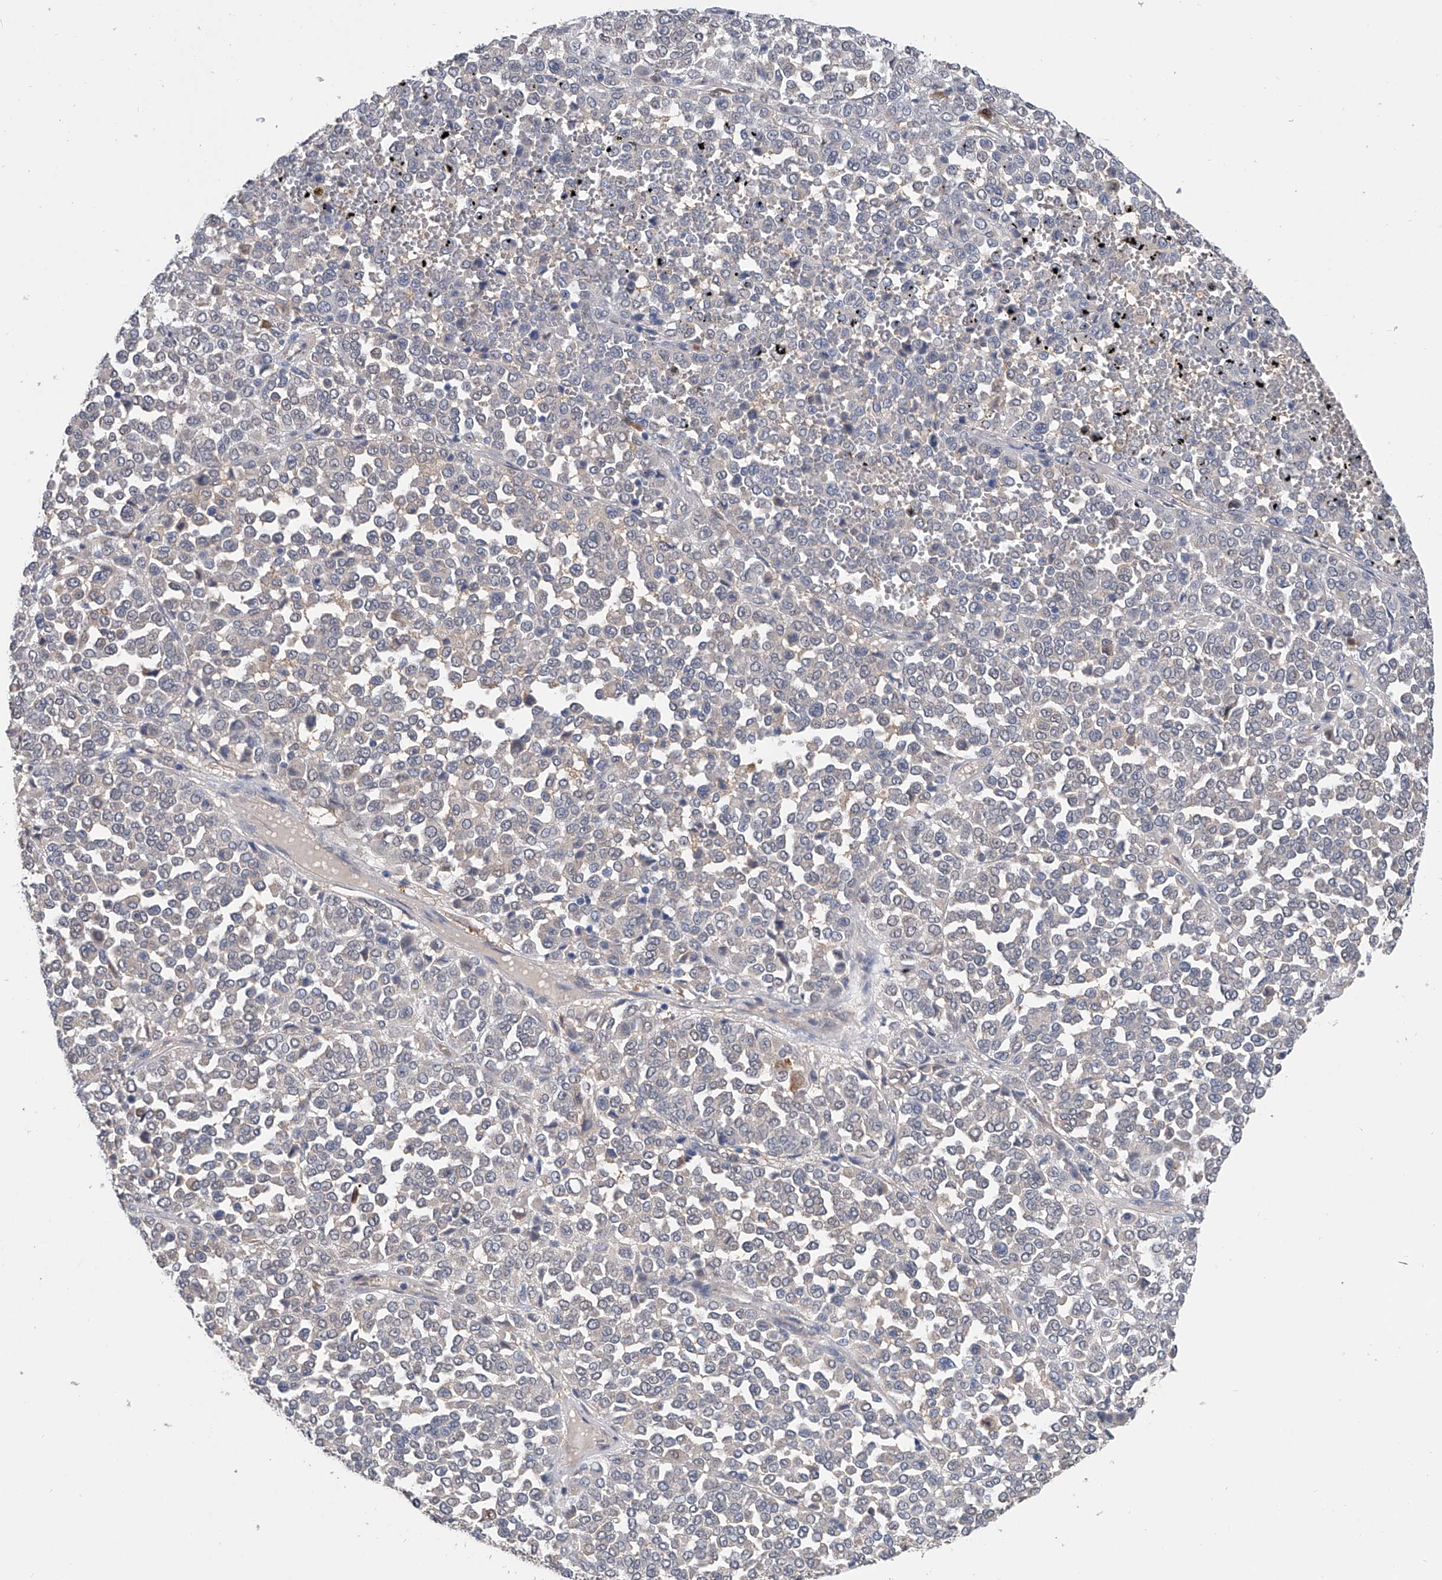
{"staining": {"intensity": "negative", "quantity": "none", "location": "none"}, "tissue": "melanoma", "cell_type": "Tumor cells", "image_type": "cancer", "snomed": [{"axis": "morphology", "description": "Malignant melanoma, Metastatic site"}, {"axis": "topography", "description": "Pancreas"}], "caption": "Tumor cells are negative for brown protein staining in melanoma.", "gene": "PGM3", "patient": {"sex": "female", "age": 30}}